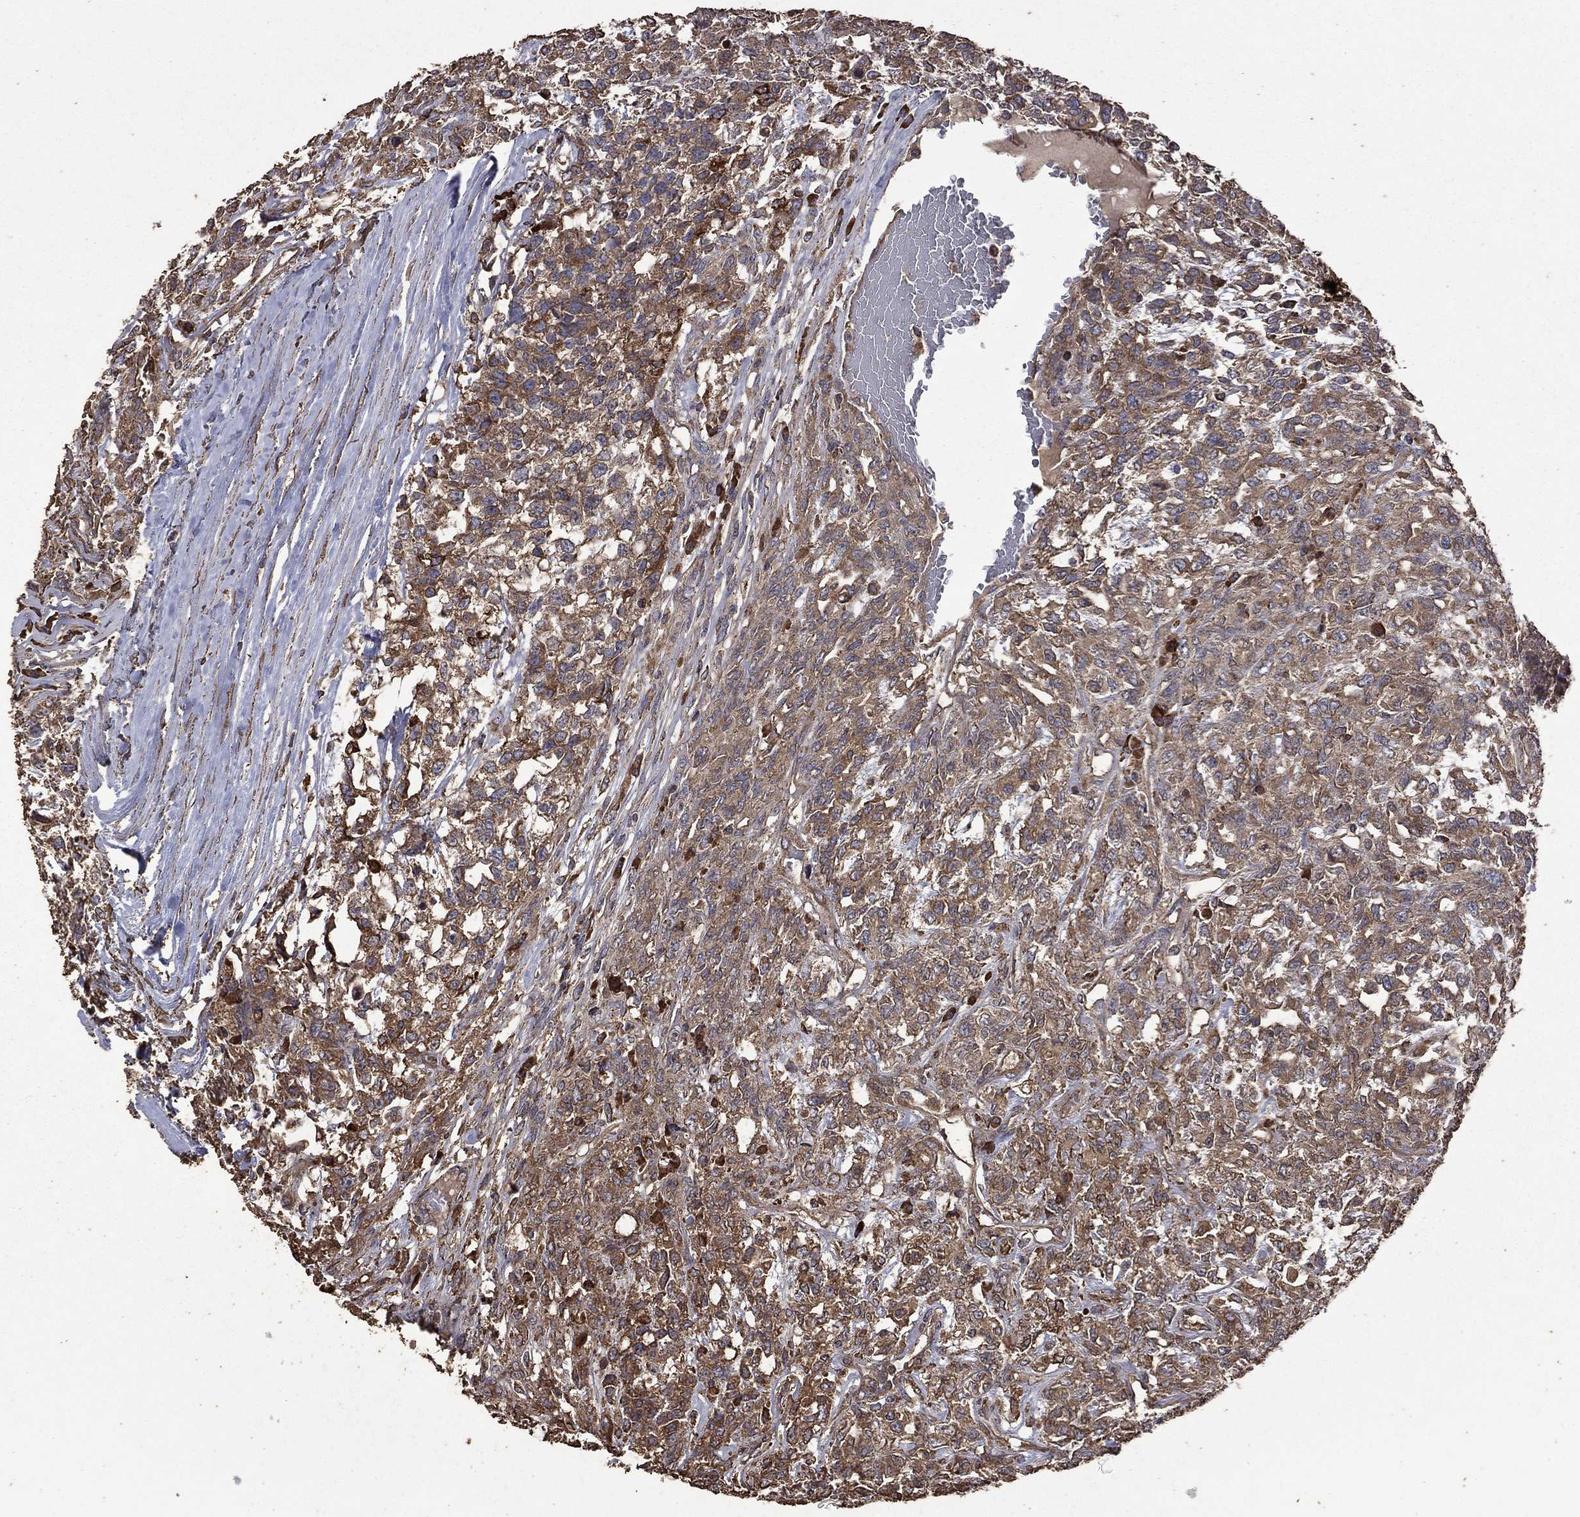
{"staining": {"intensity": "moderate", "quantity": ">75%", "location": "cytoplasmic/membranous"}, "tissue": "testis cancer", "cell_type": "Tumor cells", "image_type": "cancer", "snomed": [{"axis": "morphology", "description": "Seminoma, NOS"}, {"axis": "topography", "description": "Testis"}], "caption": "Immunohistochemistry histopathology image of neoplastic tissue: human testis seminoma stained using immunohistochemistry displays medium levels of moderate protein expression localized specifically in the cytoplasmic/membranous of tumor cells, appearing as a cytoplasmic/membranous brown color.", "gene": "METTL27", "patient": {"sex": "male", "age": 52}}